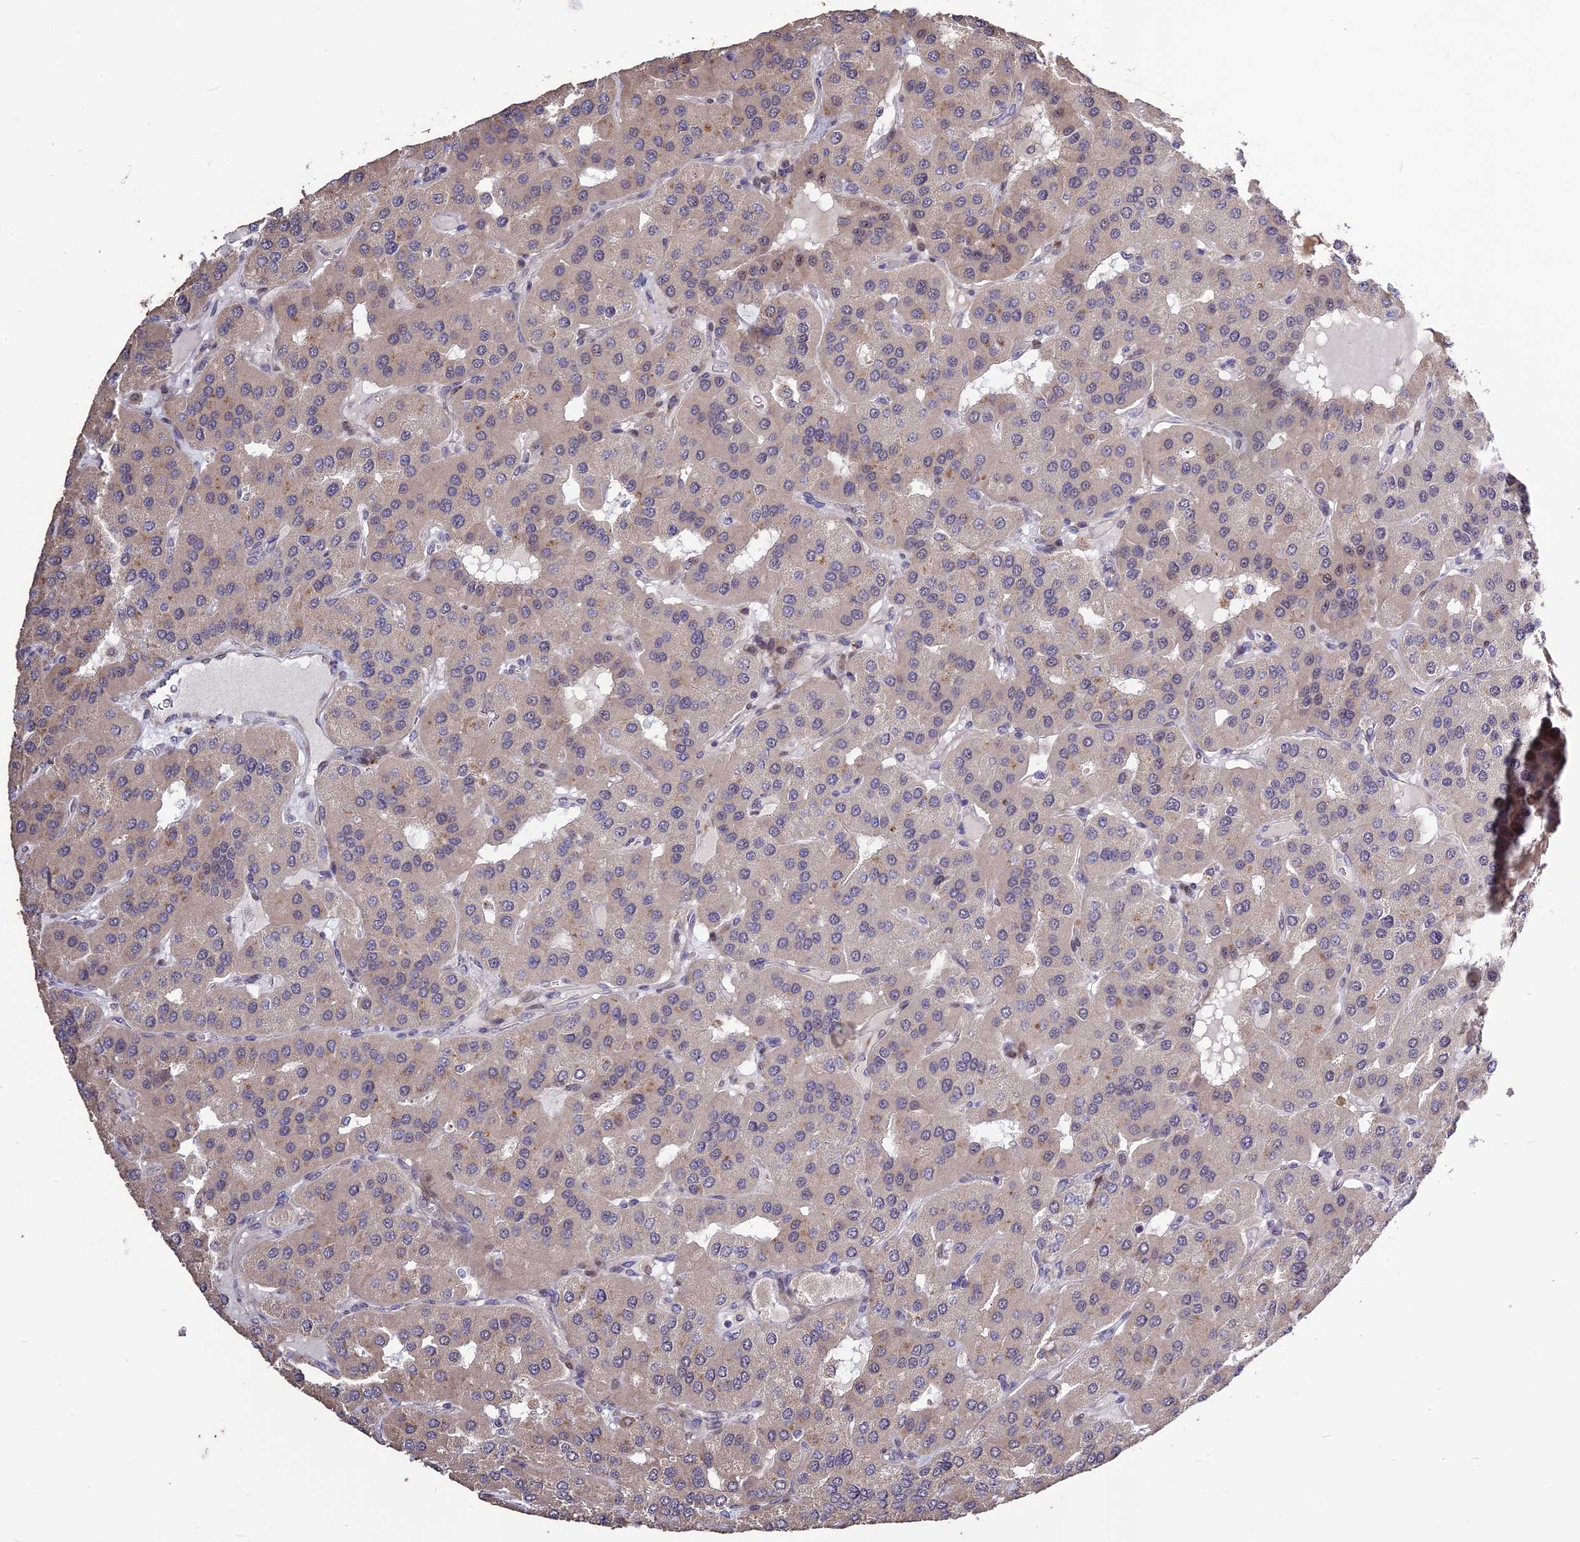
{"staining": {"intensity": "negative", "quantity": "none", "location": "none"}, "tissue": "parathyroid gland", "cell_type": "Glandular cells", "image_type": "normal", "snomed": [{"axis": "morphology", "description": "Normal tissue, NOS"}, {"axis": "morphology", "description": "Adenoma, NOS"}, {"axis": "topography", "description": "Parathyroid gland"}], "caption": "DAB (3,3'-diaminobenzidine) immunohistochemical staining of normal human parathyroid gland displays no significant staining in glandular cells. (DAB IHC visualized using brightfield microscopy, high magnification).", "gene": "SPG21", "patient": {"sex": "female", "age": 86}}